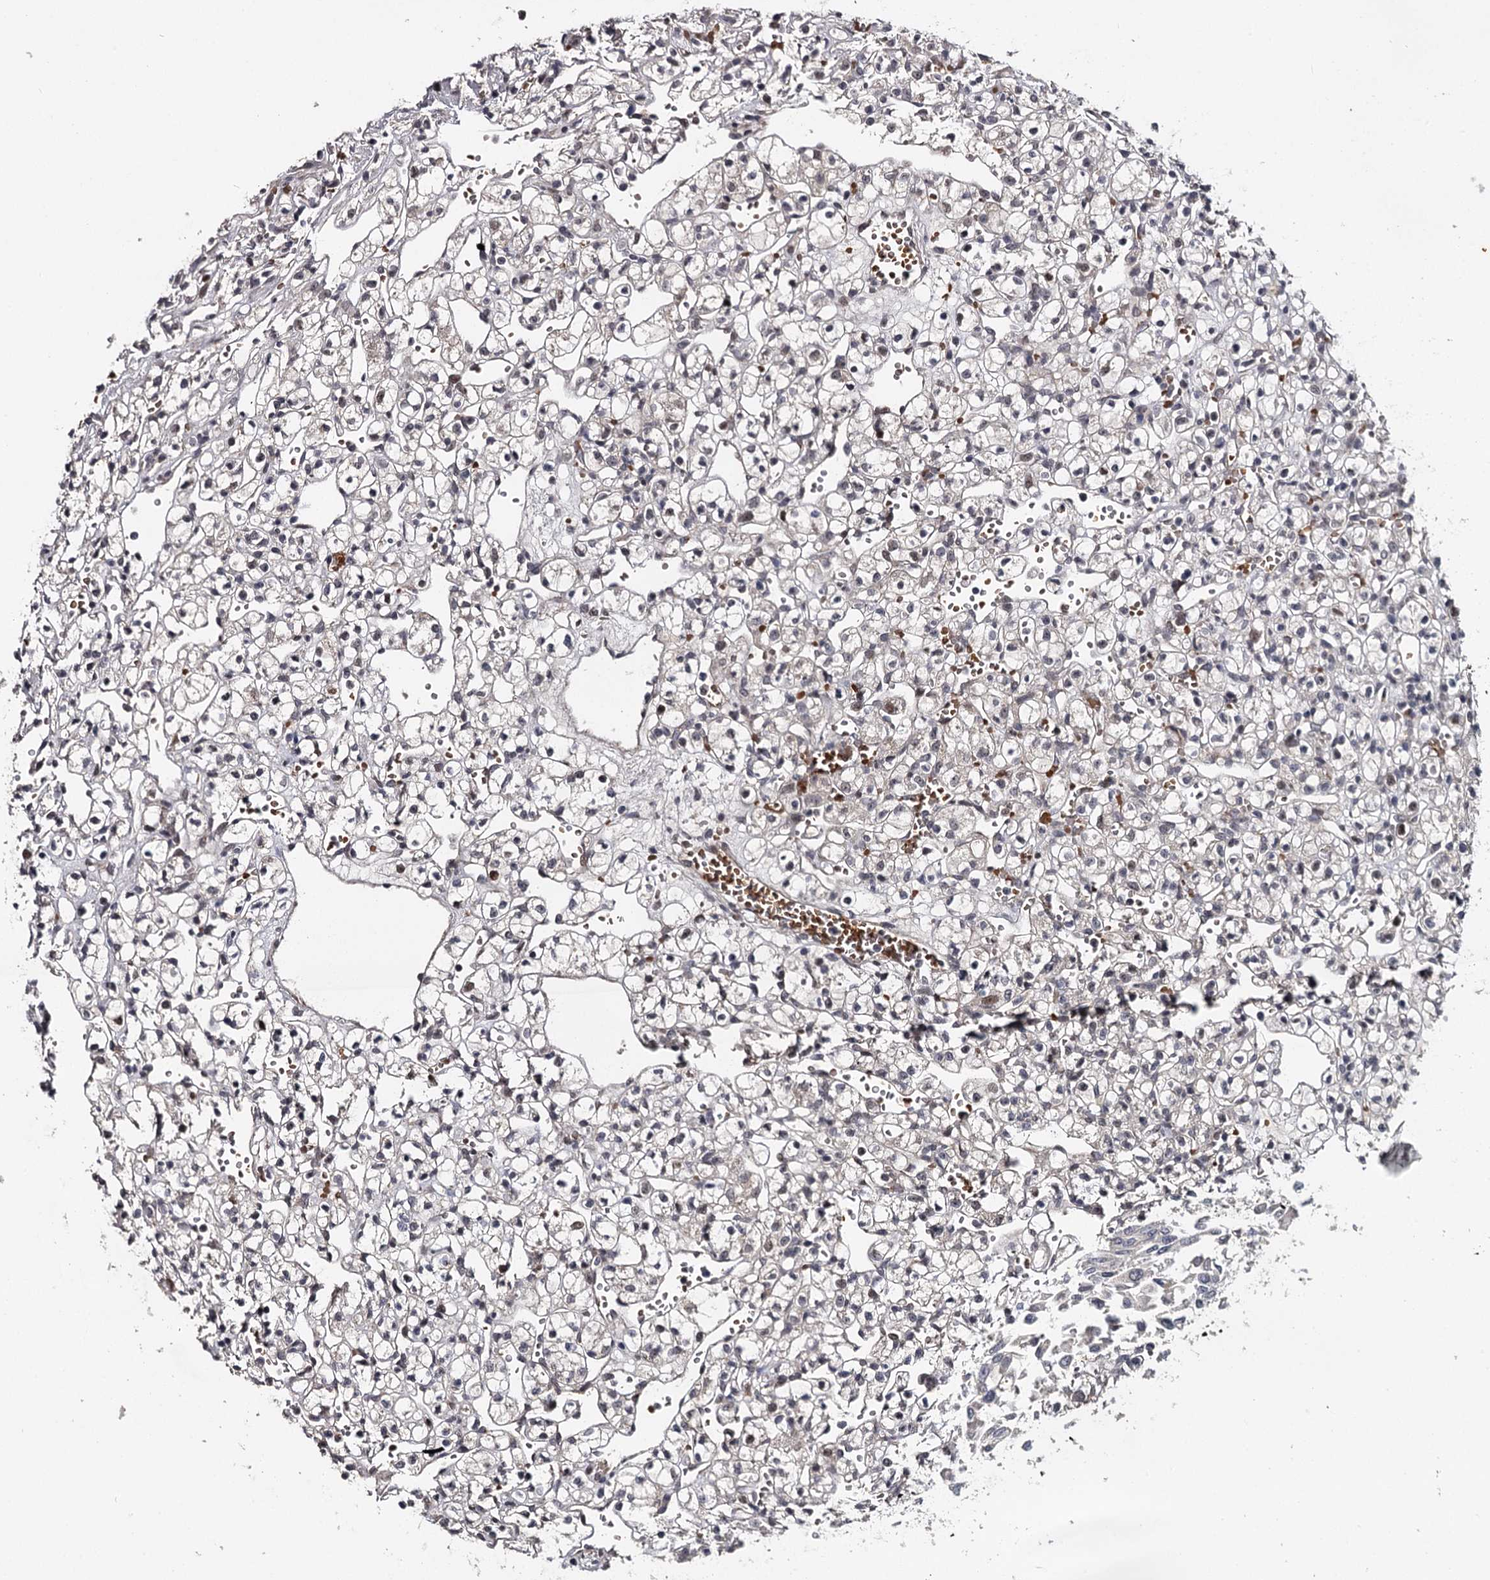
{"staining": {"intensity": "weak", "quantity": "<25%", "location": "nuclear"}, "tissue": "renal cancer", "cell_type": "Tumor cells", "image_type": "cancer", "snomed": [{"axis": "morphology", "description": "Adenocarcinoma, NOS"}, {"axis": "topography", "description": "Kidney"}], "caption": "Immunohistochemistry (IHC) photomicrograph of neoplastic tissue: renal cancer (adenocarcinoma) stained with DAB exhibits no significant protein positivity in tumor cells.", "gene": "RNF44", "patient": {"sex": "female", "age": 59}}